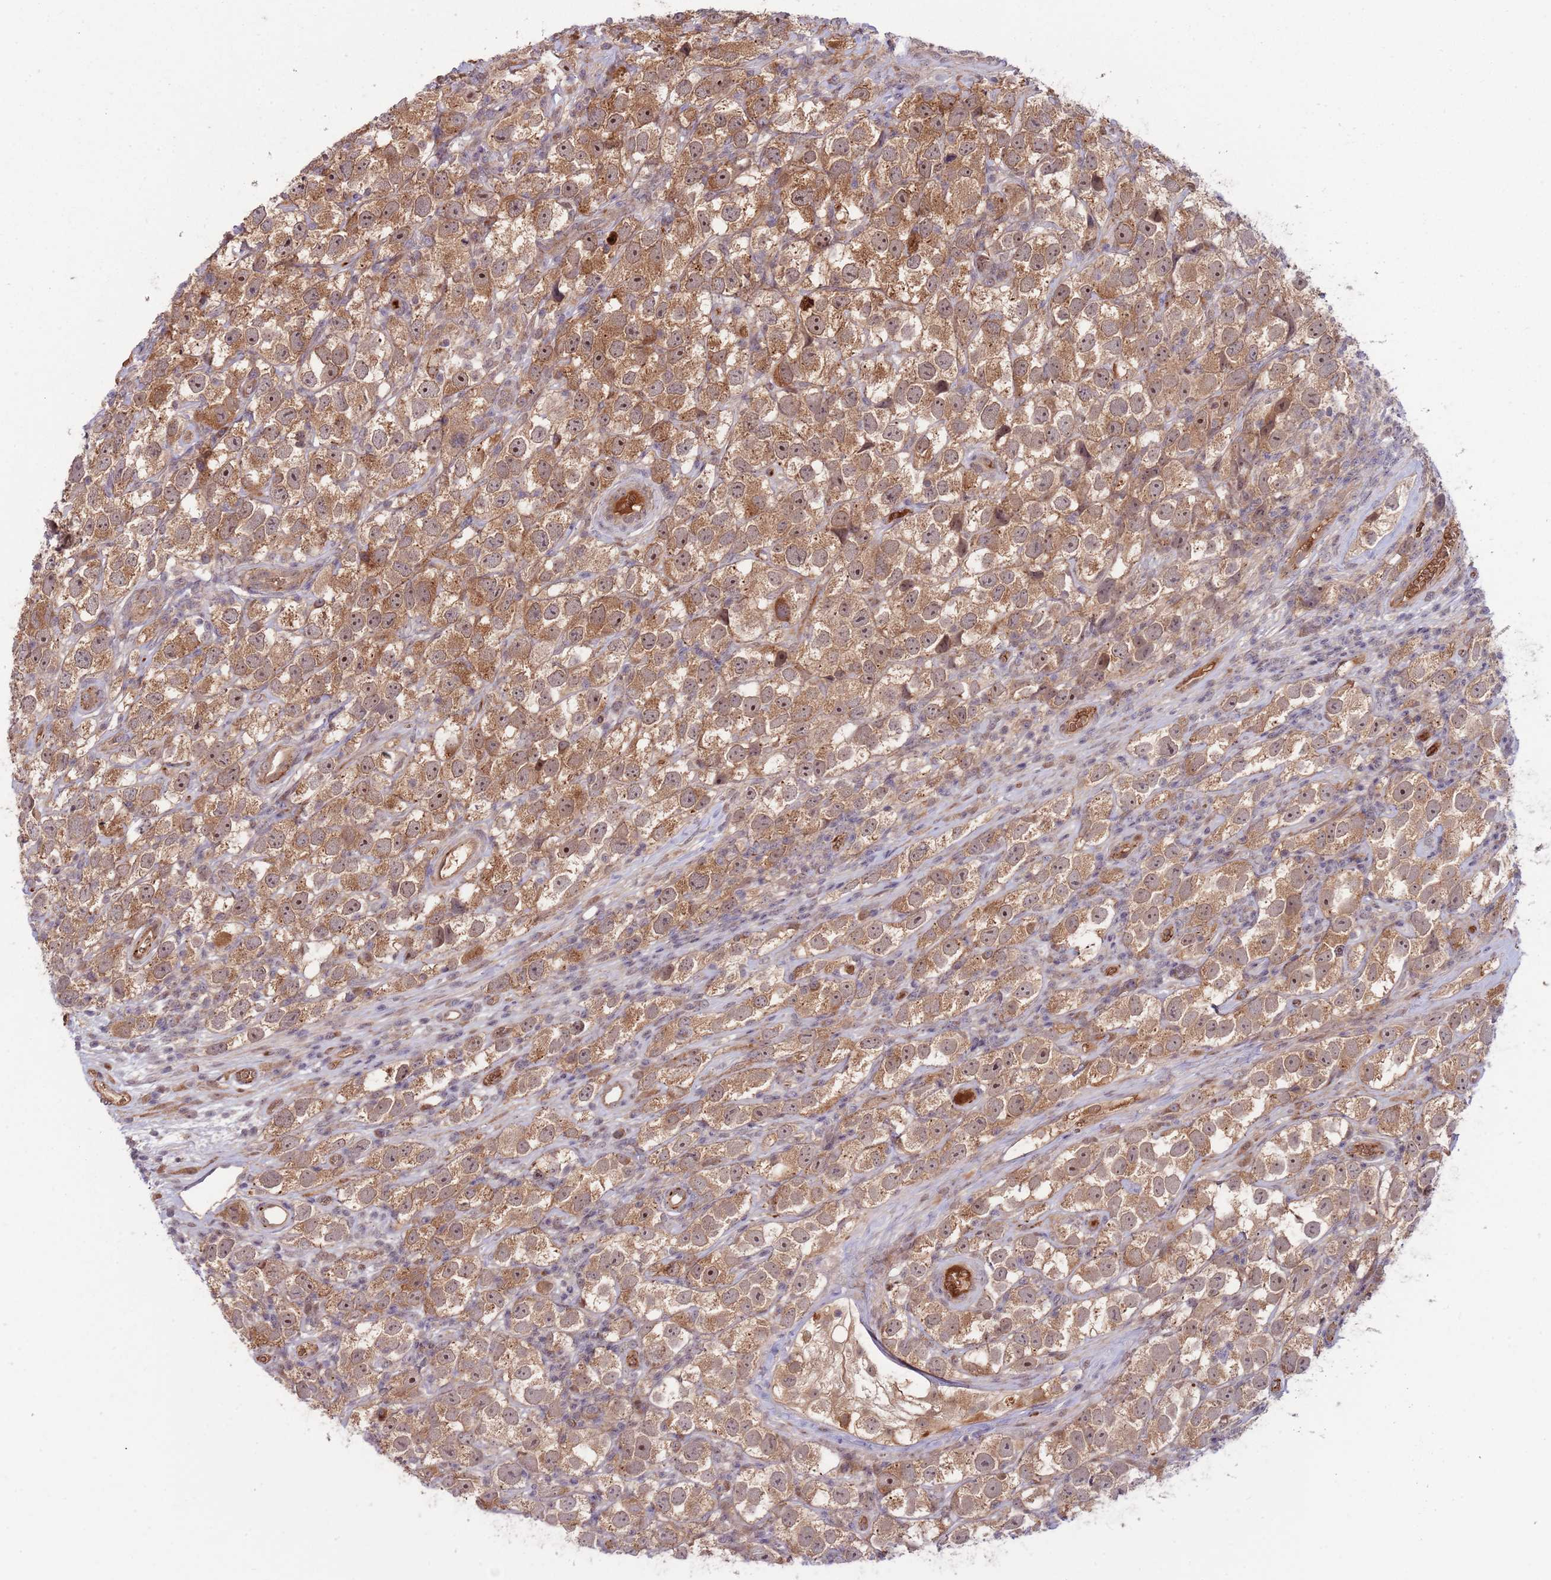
{"staining": {"intensity": "moderate", "quantity": ">75%", "location": "cytoplasmic/membranous,nuclear"}, "tissue": "testis cancer", "cell_type": "Tumor cells", "image_type": "cancer", "snomed": [{"axis": "morphology", "description": "Seminoma, NOS"}, {"axis": "topography", "description": "Testis"}], "caption": "DAB (3,3'-diaminobenzidine) immunohistochemical staining of seminoma (testis) shows moderate cytoplasmic/membranous and nuclear protein positivity in about >75% of tumor cells.", "gene": "NT5DC4", "patient": {"sex": "male", "age": 26}}